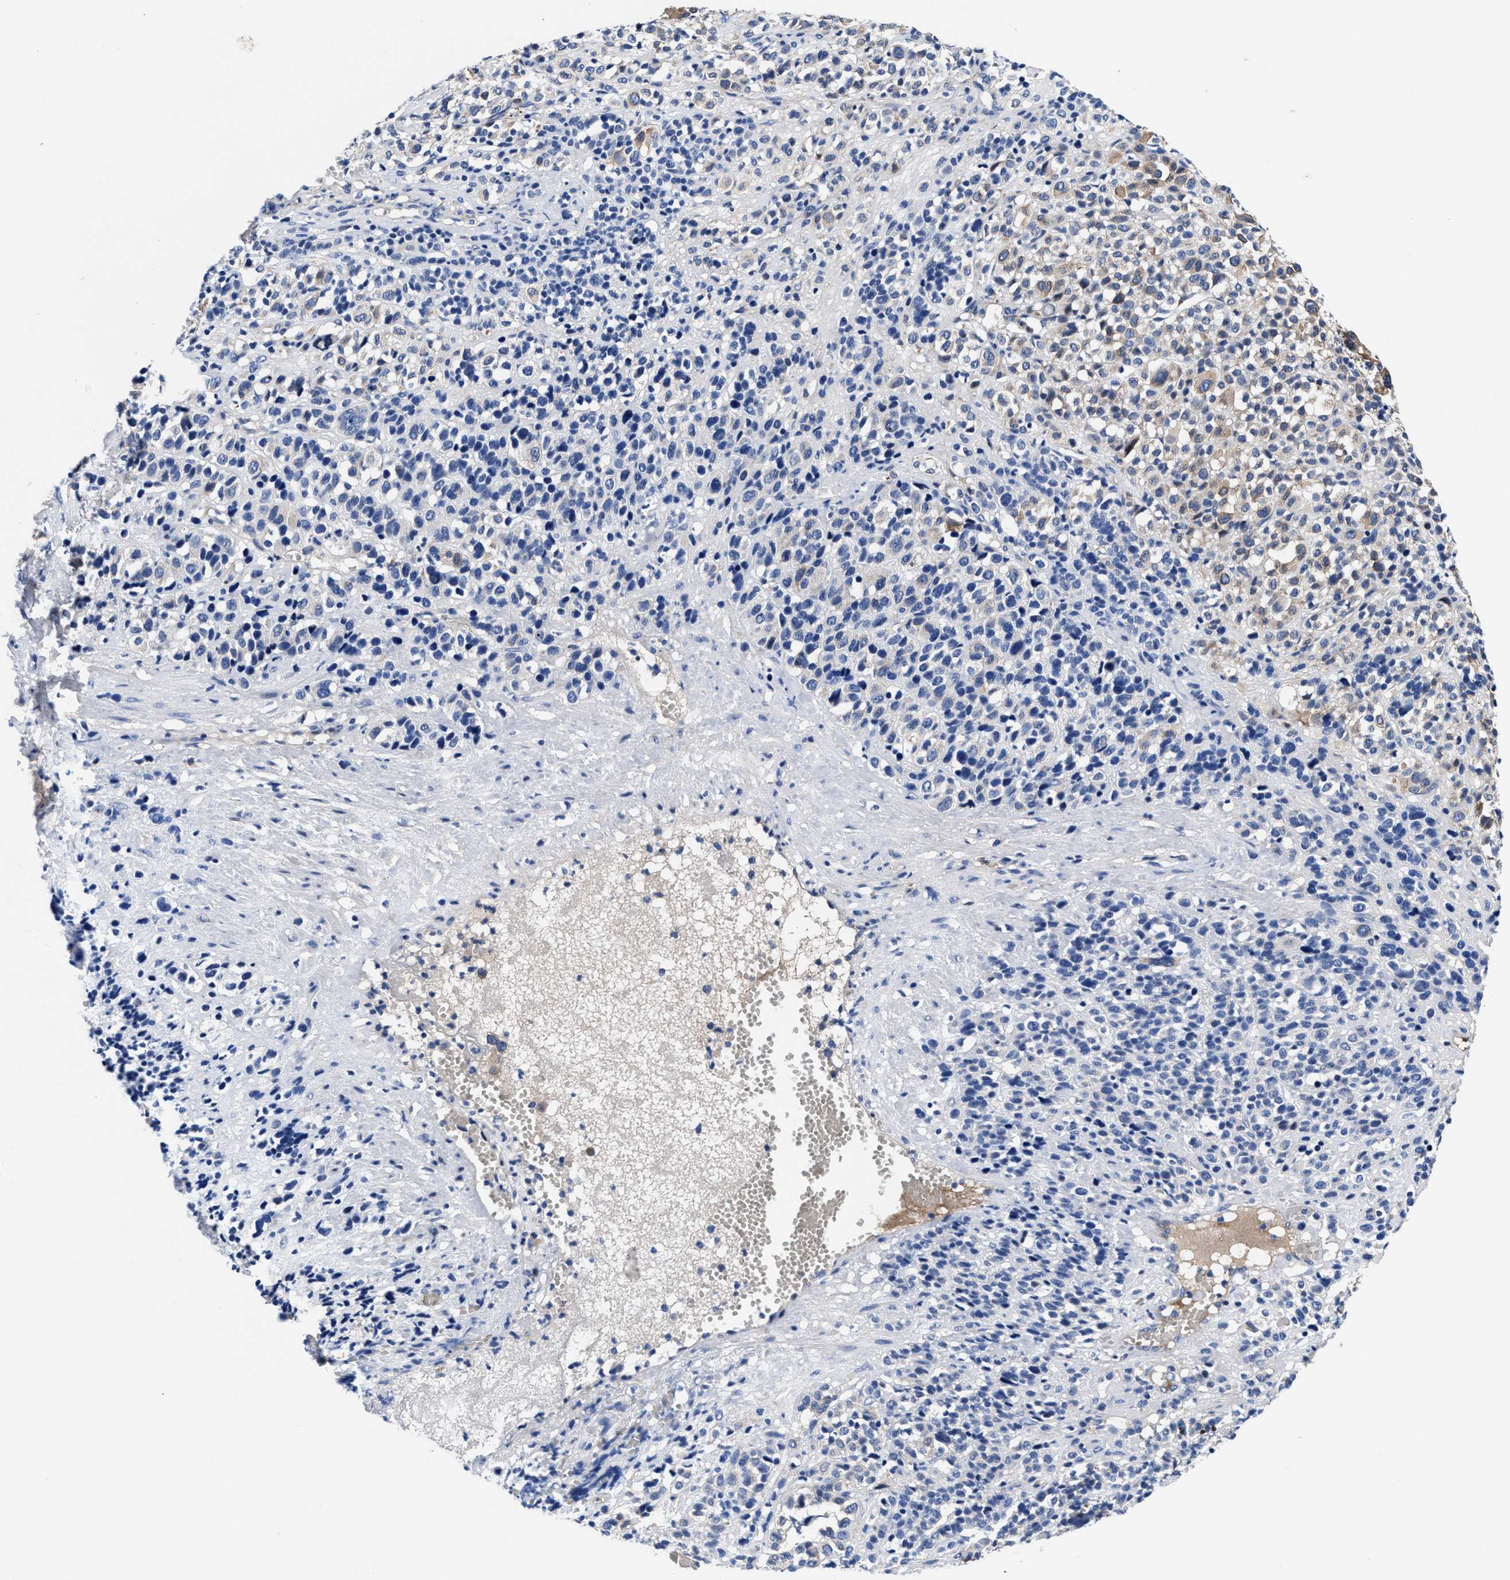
{"staining": {"intensity": "moderate", "quantity": "25%-75%", "location": "cytoplasmic/membranous"}, "tissue": "melanoma", "cell_type": "Tumor cells", "image_type": "cancer", "snomed": [{"axis": "morphology", "description": "Malignant melanoma, Metastatic site"}, {"axis": "topography", "description": "Skin"}], "caption": "Protein analysis of malignant melanoma (metastatic site) tissue reveals moderate cytoplasmic/membranous staining in about 25%-75% of tumor cells.", "gene": "DHRS13", "patient": {"sex": "female", "age": 74}}